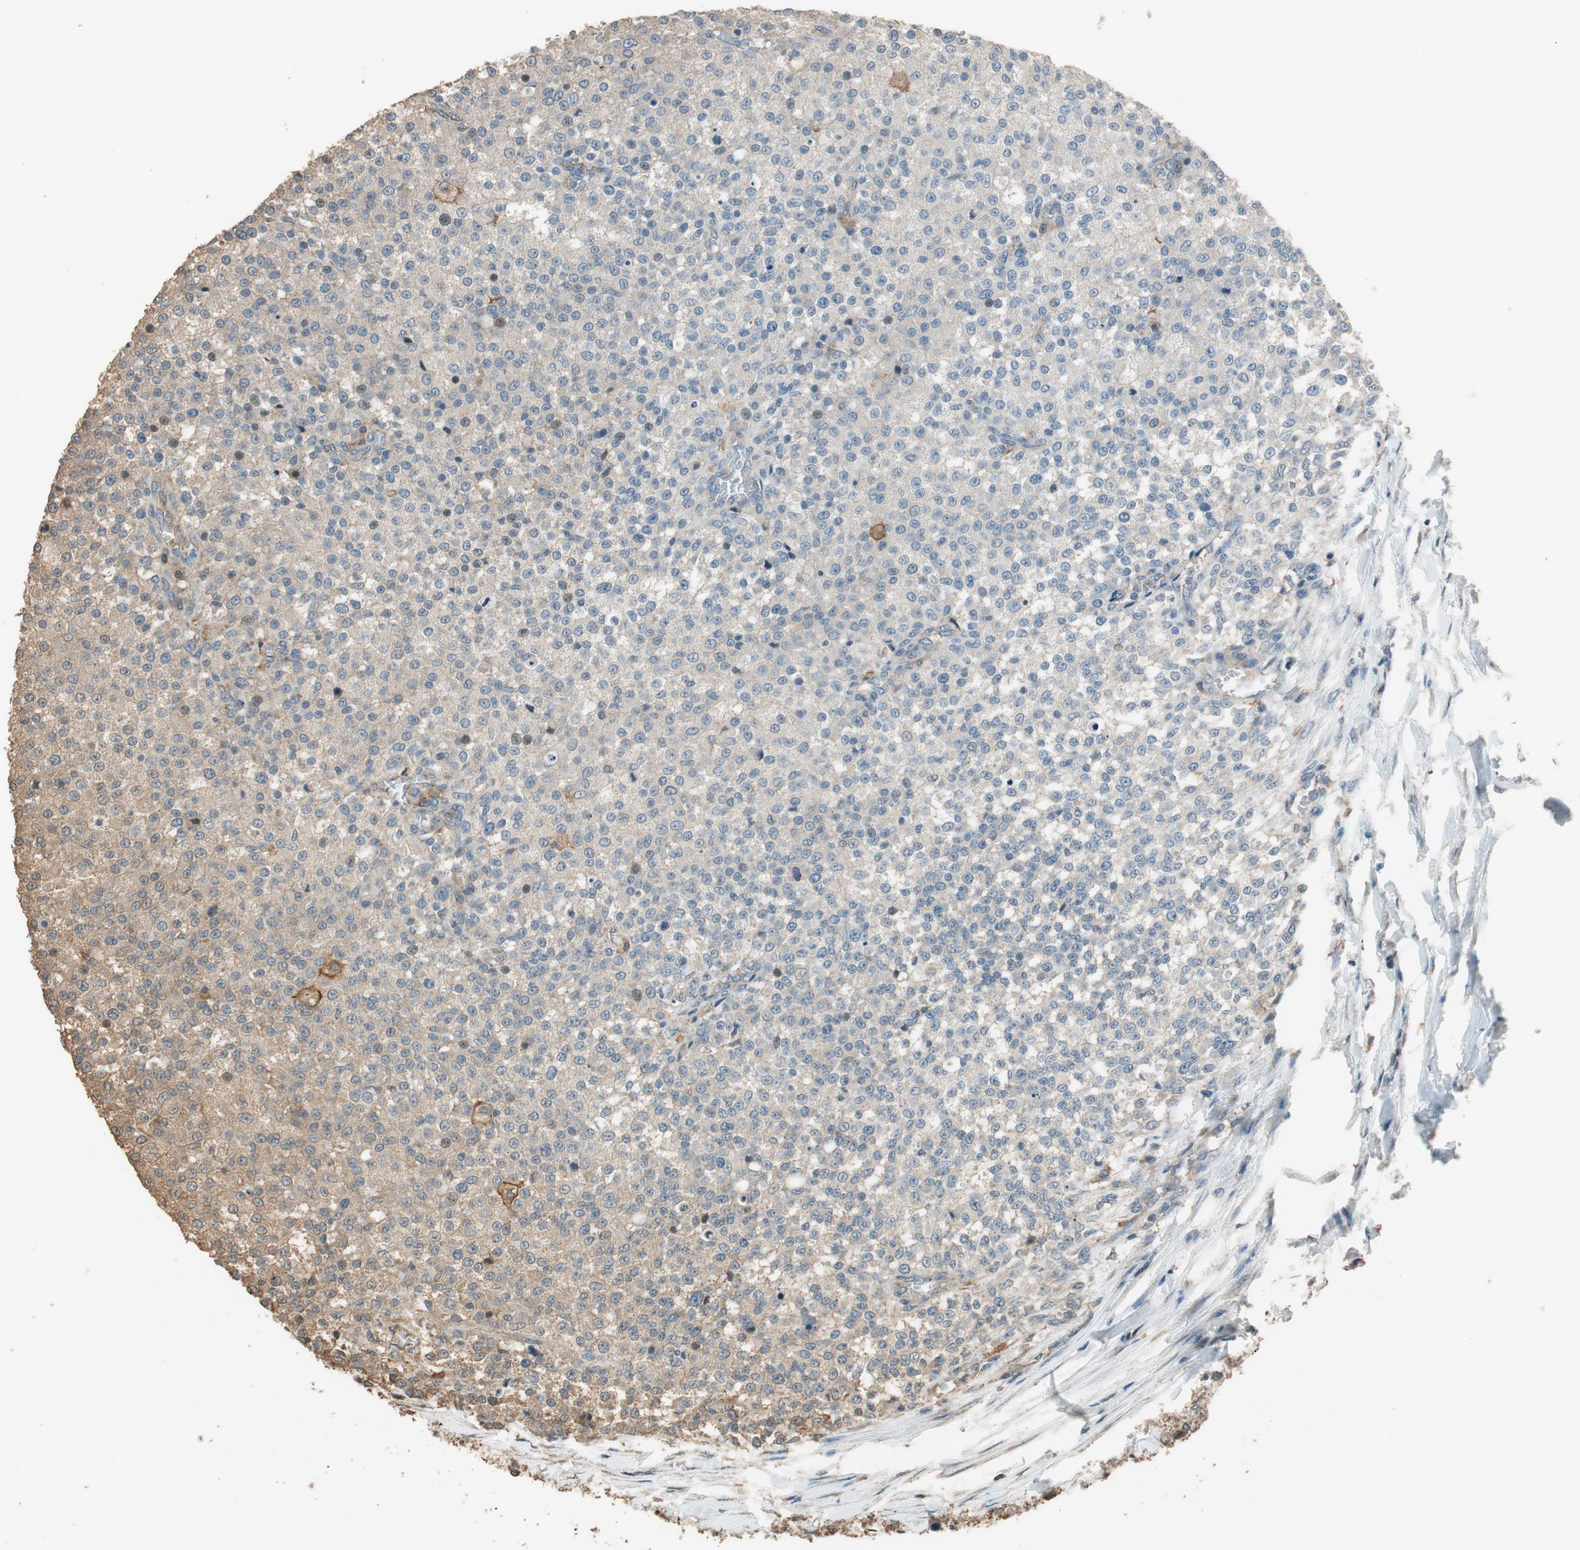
{"staining": {"intensity": "weak", "quantity": "25%-75%", "location": "cytoplasmic/membranous"}, "tissue": "testis cancer", "cell_type": "Tumor cells", "image_type": "cancer", "snomed": [{"axis": "morphology", "description": "Seminoma, NOS"}, {"axis": "topography", "description": "Testis"}], "caption": "Protein expression analysis of seminoma (testis) exhibits weak cytoplasmic/membranous staining in approximately 25%-75% of tumor cells.", "gene": "MST1R", "patient": {"sex": "male", "age": 59}}